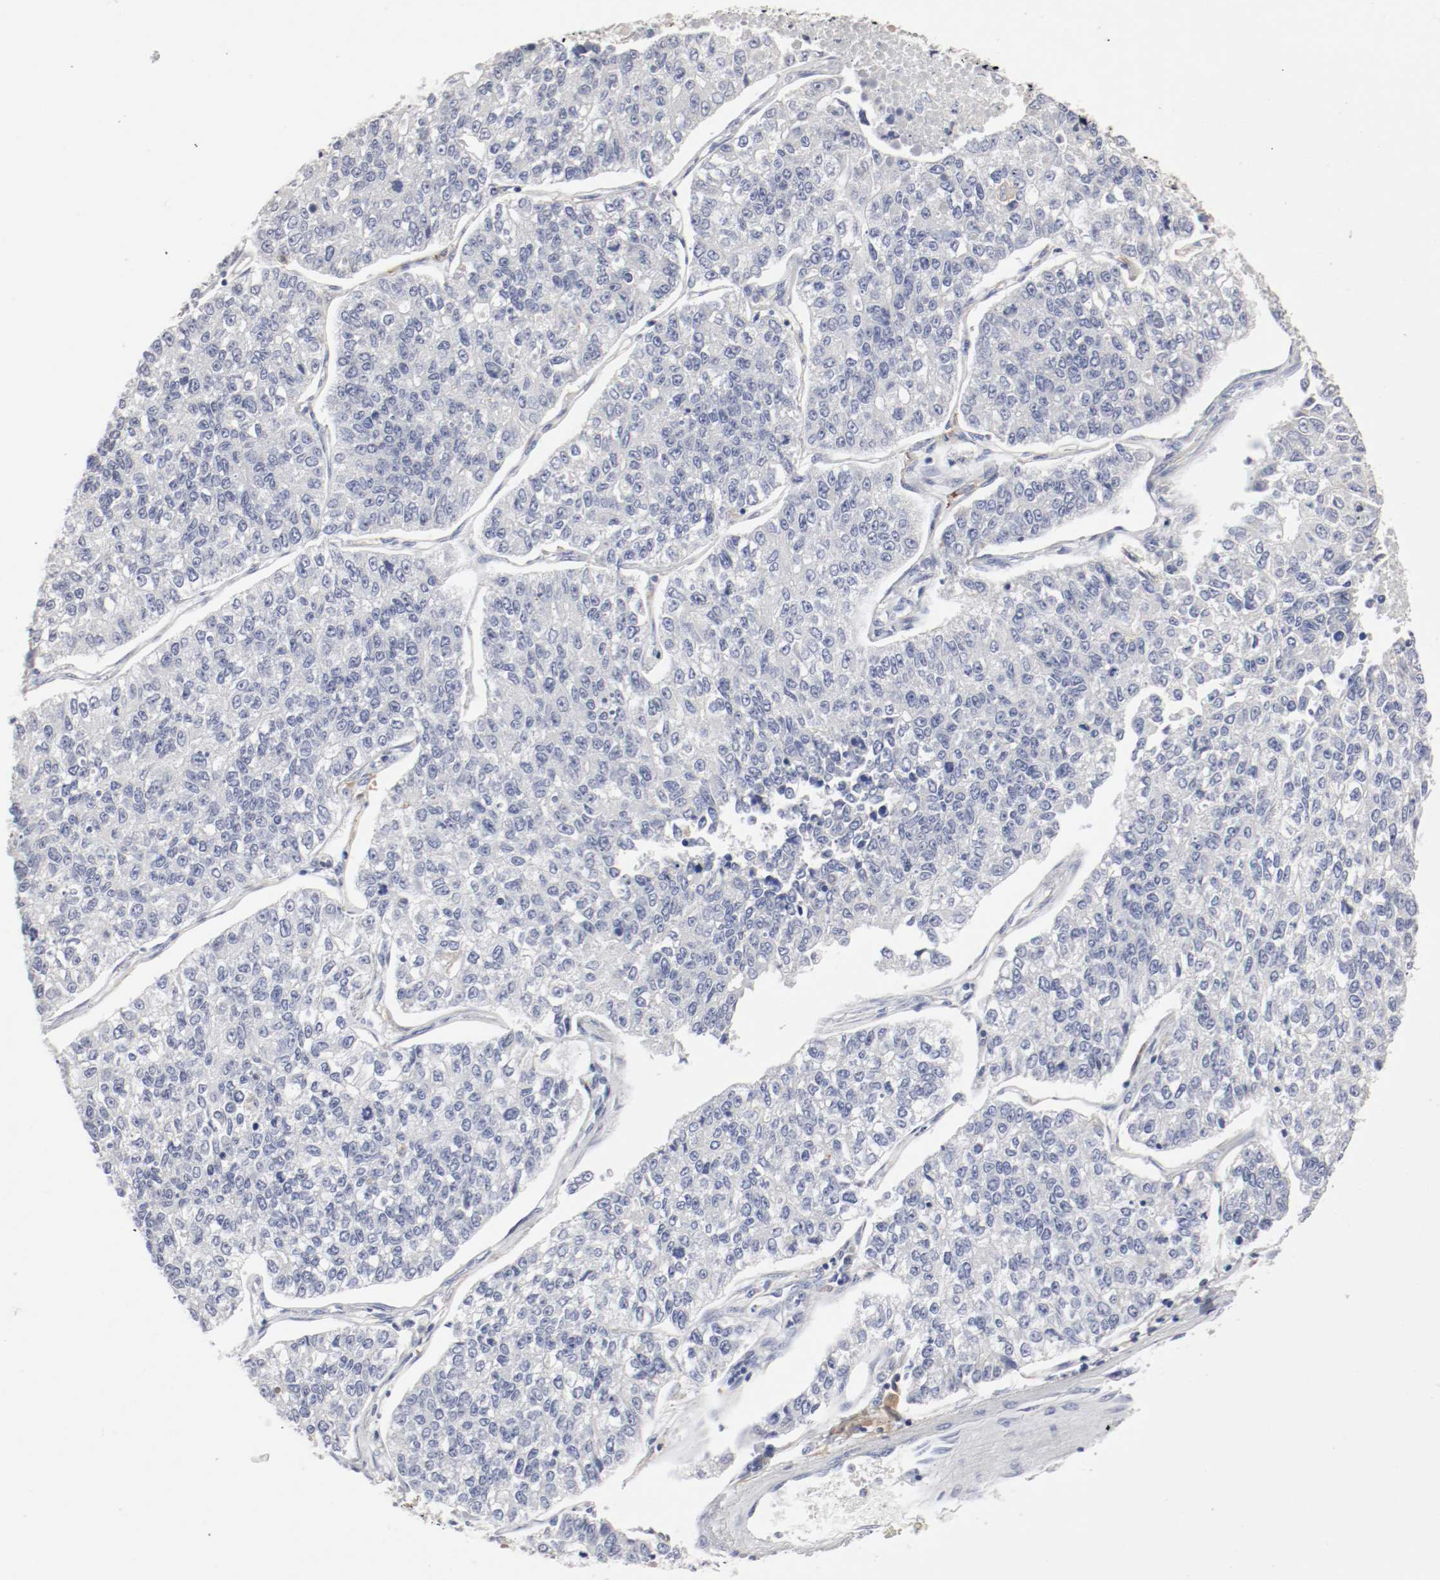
{"staining": {"intensity": "negative", "quantity": "none", "location": "none"}, "tissue": "lung cancer", "cell_type": "Tumor cells", "image_type": "cancer", "snomed": [{"axis": "morphology", "description": "Adenocarcinoma, NOS"}, {"axis": "topography", "description": "Lung"}], "caption": "There is no significant positivity in tumor cells of adenocarcinoma (lung).", "gene": "FGFBP1", "patient": {"sex": "male", "age": 49}}